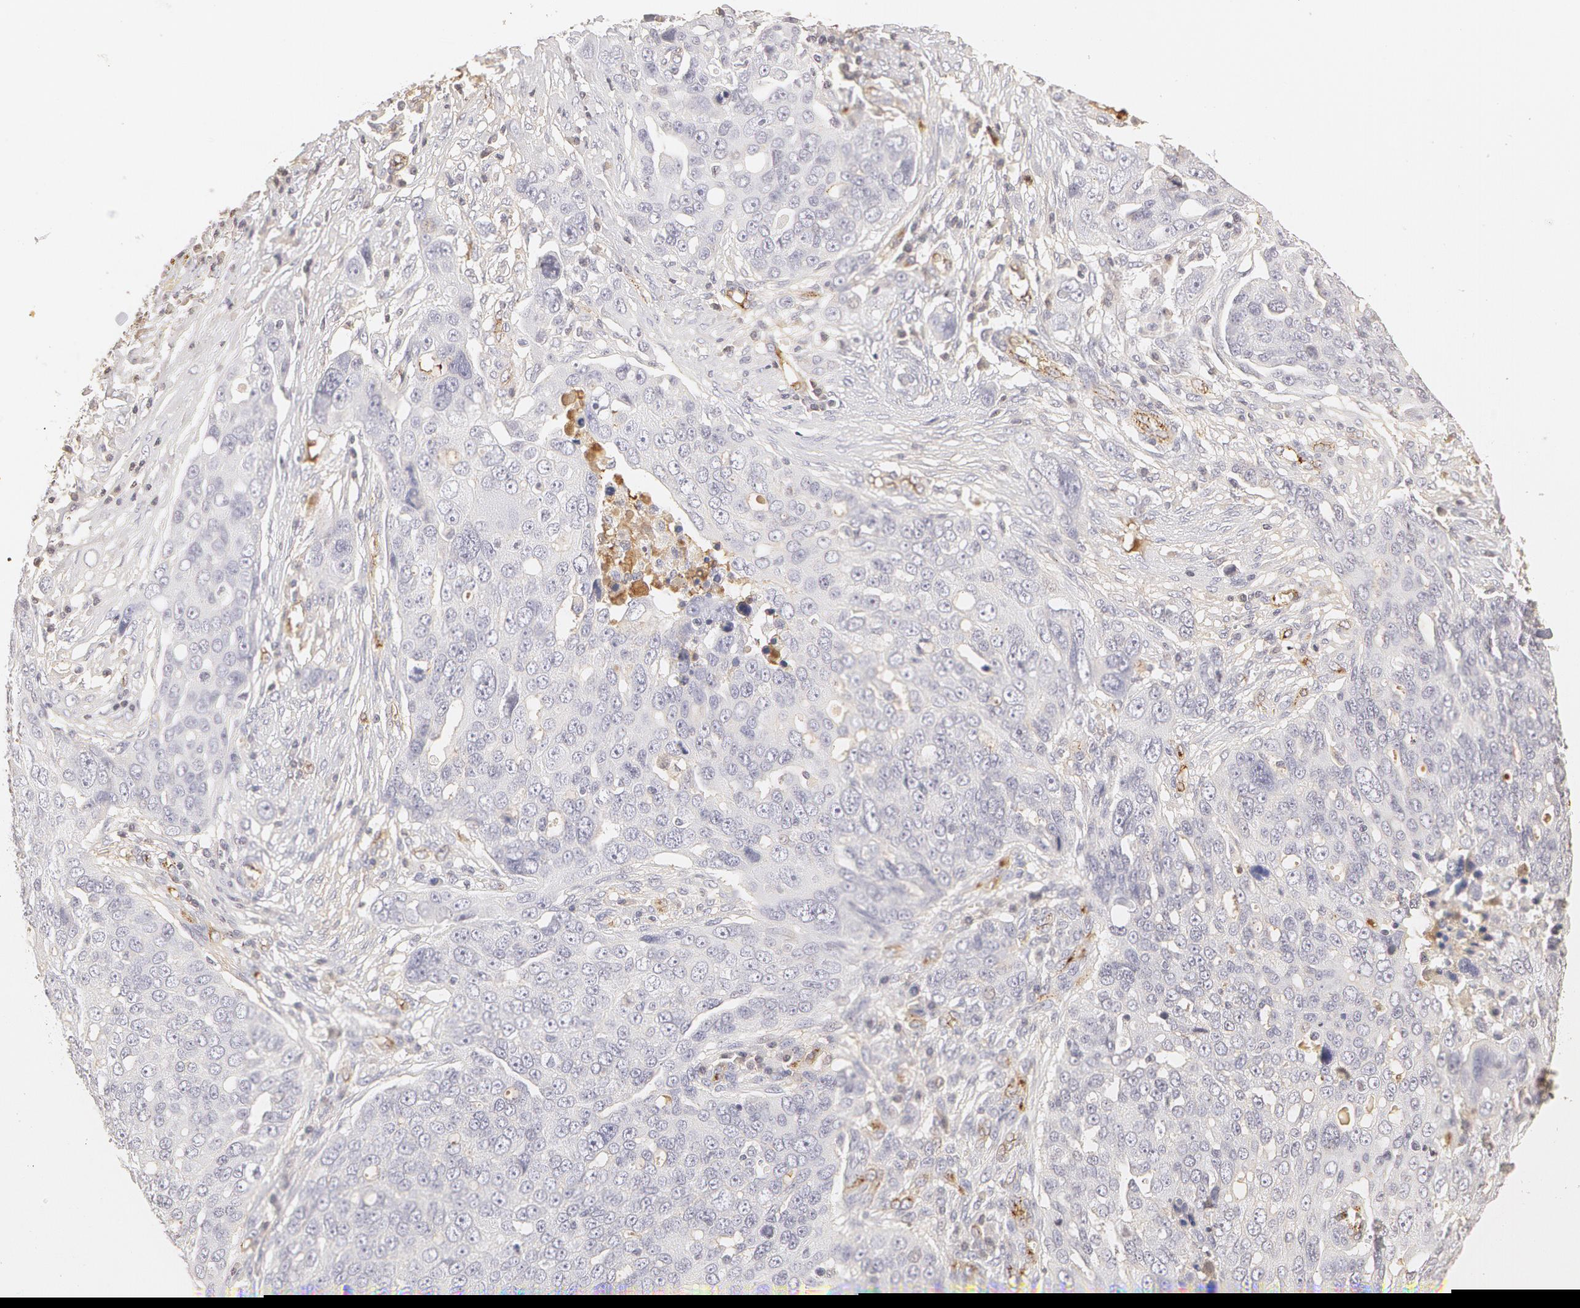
{"staining": {"intensity": "negative", "quantity": "none", "location": "none"}, "tissue": "ovarian cancer", "cell_type": "Tumor cells", "image_type": "cancer", "snomed": [{"axis": "morphology", "description": "Carcinoma, endometroid"}, {"axis": "topography", "description": "Ovary"}], "caption": "The photomicrograph reveals no staining of tumor cells in endometroid carcinoma (ovarian).", "gene": "VWF", "patient": {"sex": "female", "age": 75}}